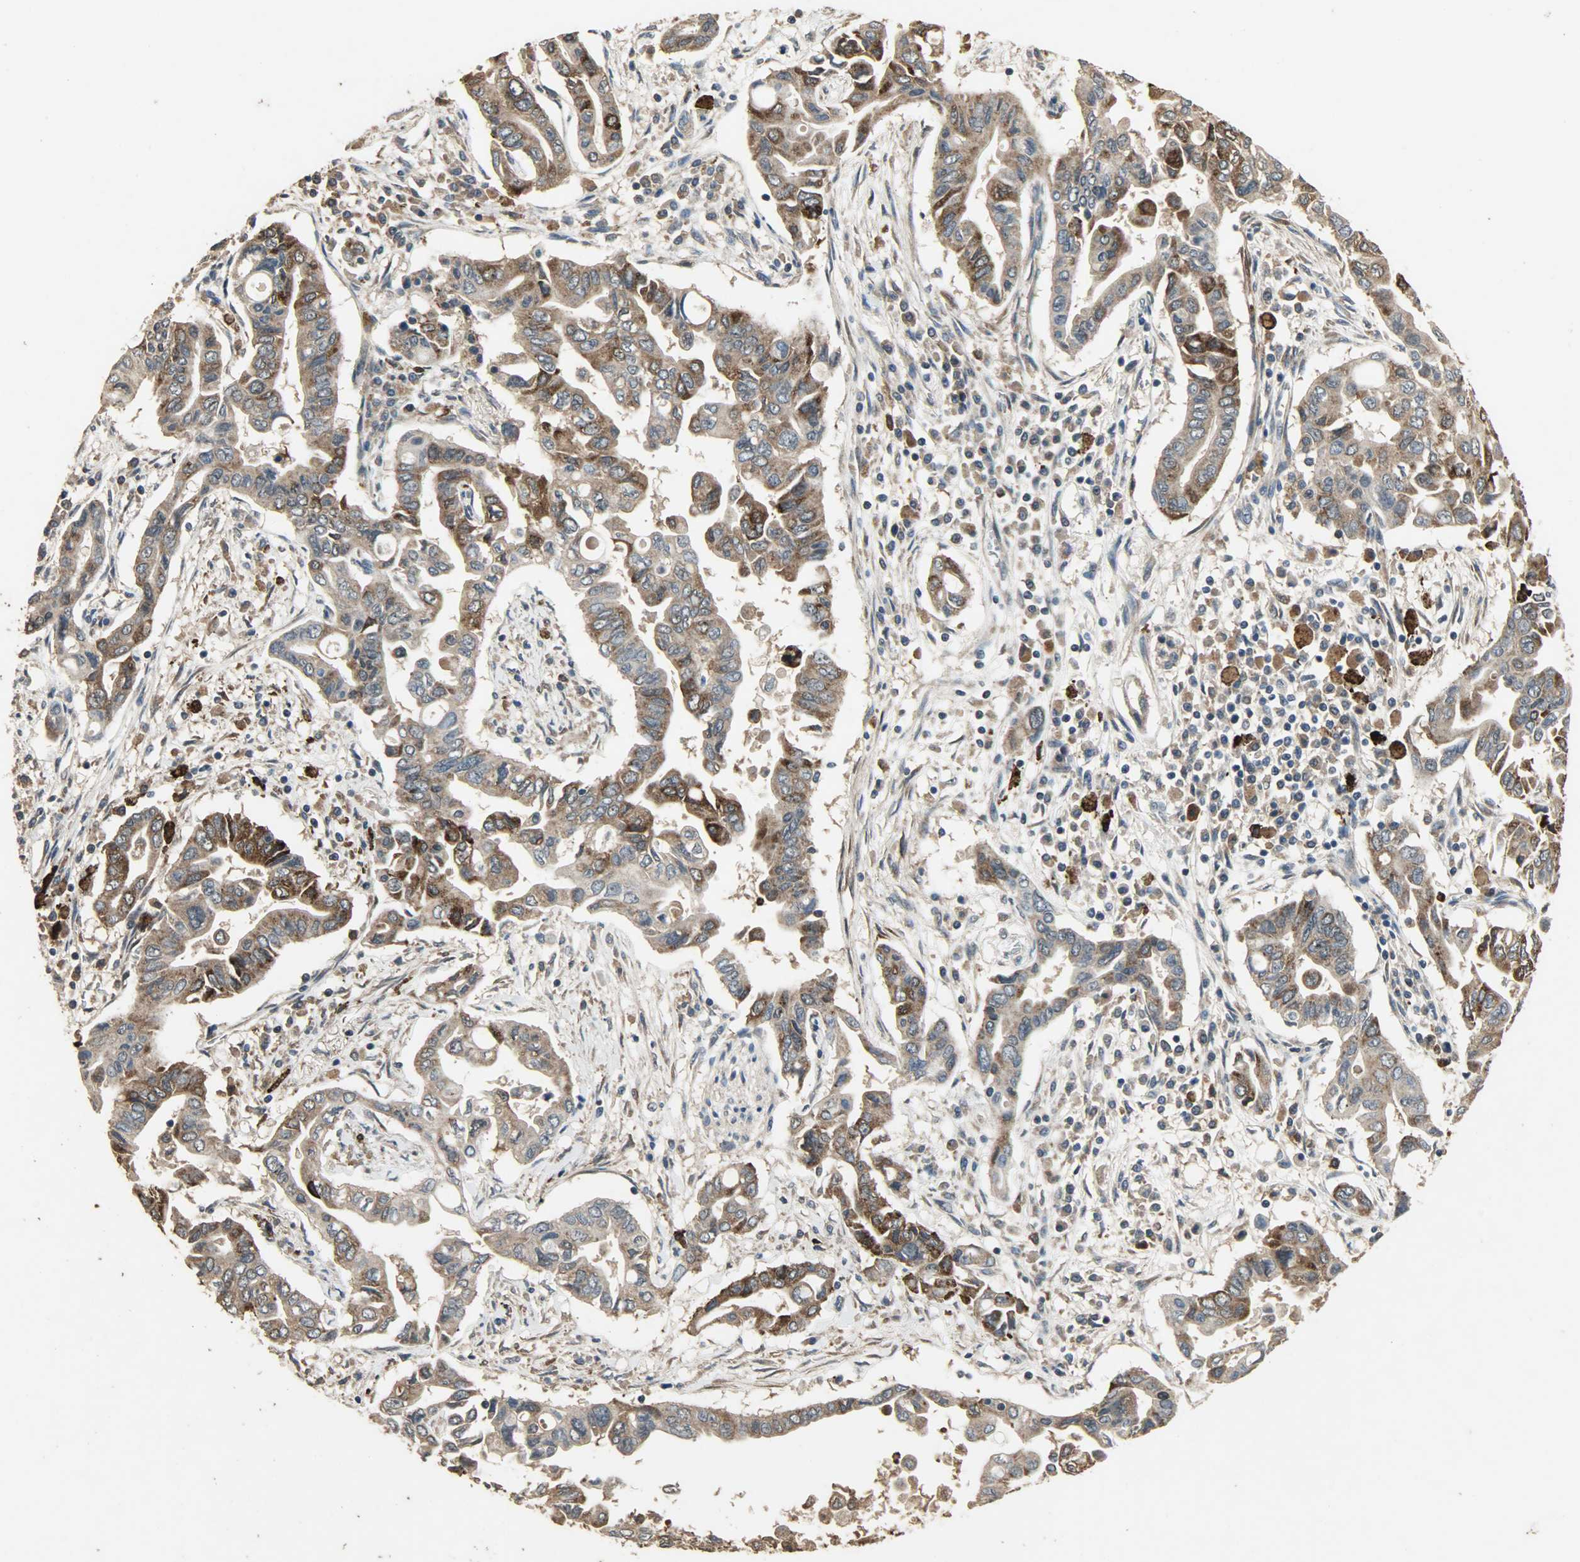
{"staining": {"intensity": "moderate", "quantity": ">75%", "location": "cytoplasmic/membranous"}, "tissue": "pancreatic cancer", "cell_type": "Tumor cells", "image_type": "cancer", "snomed": [{"axis": "morphology", "description": "Adenocarcinoma, NOS"}, {"axis": "topography", "description": "Pancreas"}], "caption": "IHC micrograph of pancreatic adenocarcinoma stained for a protein (brown), which shows medium levels of moderate cytoplasmic/membranous staining in about >75% of tumor cells.", "gene": "CDKN2C", "patient": {"sex": "female", "age": 57}}